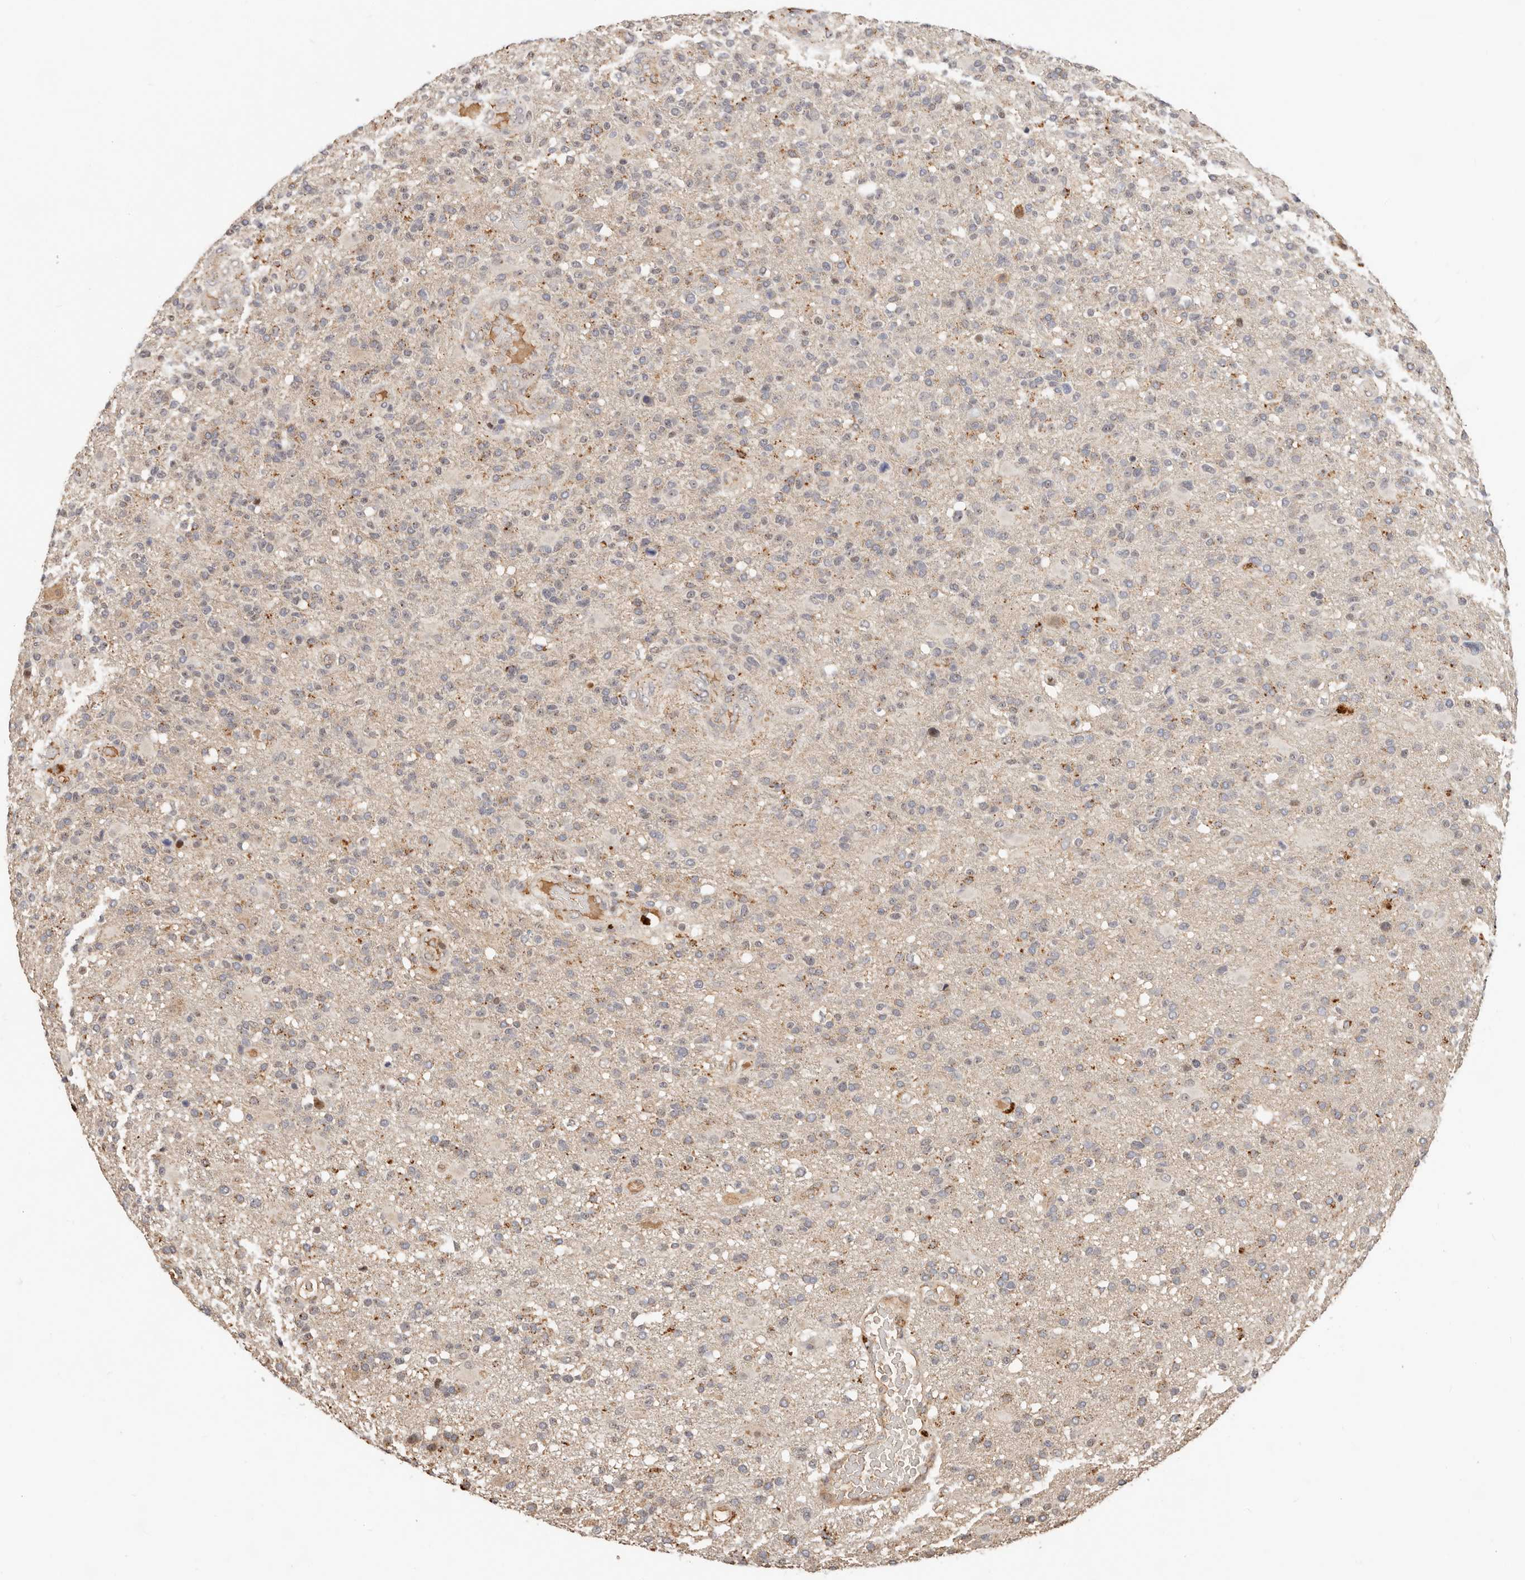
{"staining": {"intensity": "weak", "quantity": "25%-75%", "location": "cytoplasmic/membranous"}, "tissue": "glioma", "cell_type": "Tumor cells", "image_type": "cancer", "snomed": [{"axis": "morphology", "description": "Glioma, malignant, High grade"}, {"axis": "topography", "description": "Brain"}], "caption": "Glioma stained with a protein marker reveals weak staining in tumor cells.", "gene": "ZRANB1", "patient": {"sex": "male", "age": 72}}